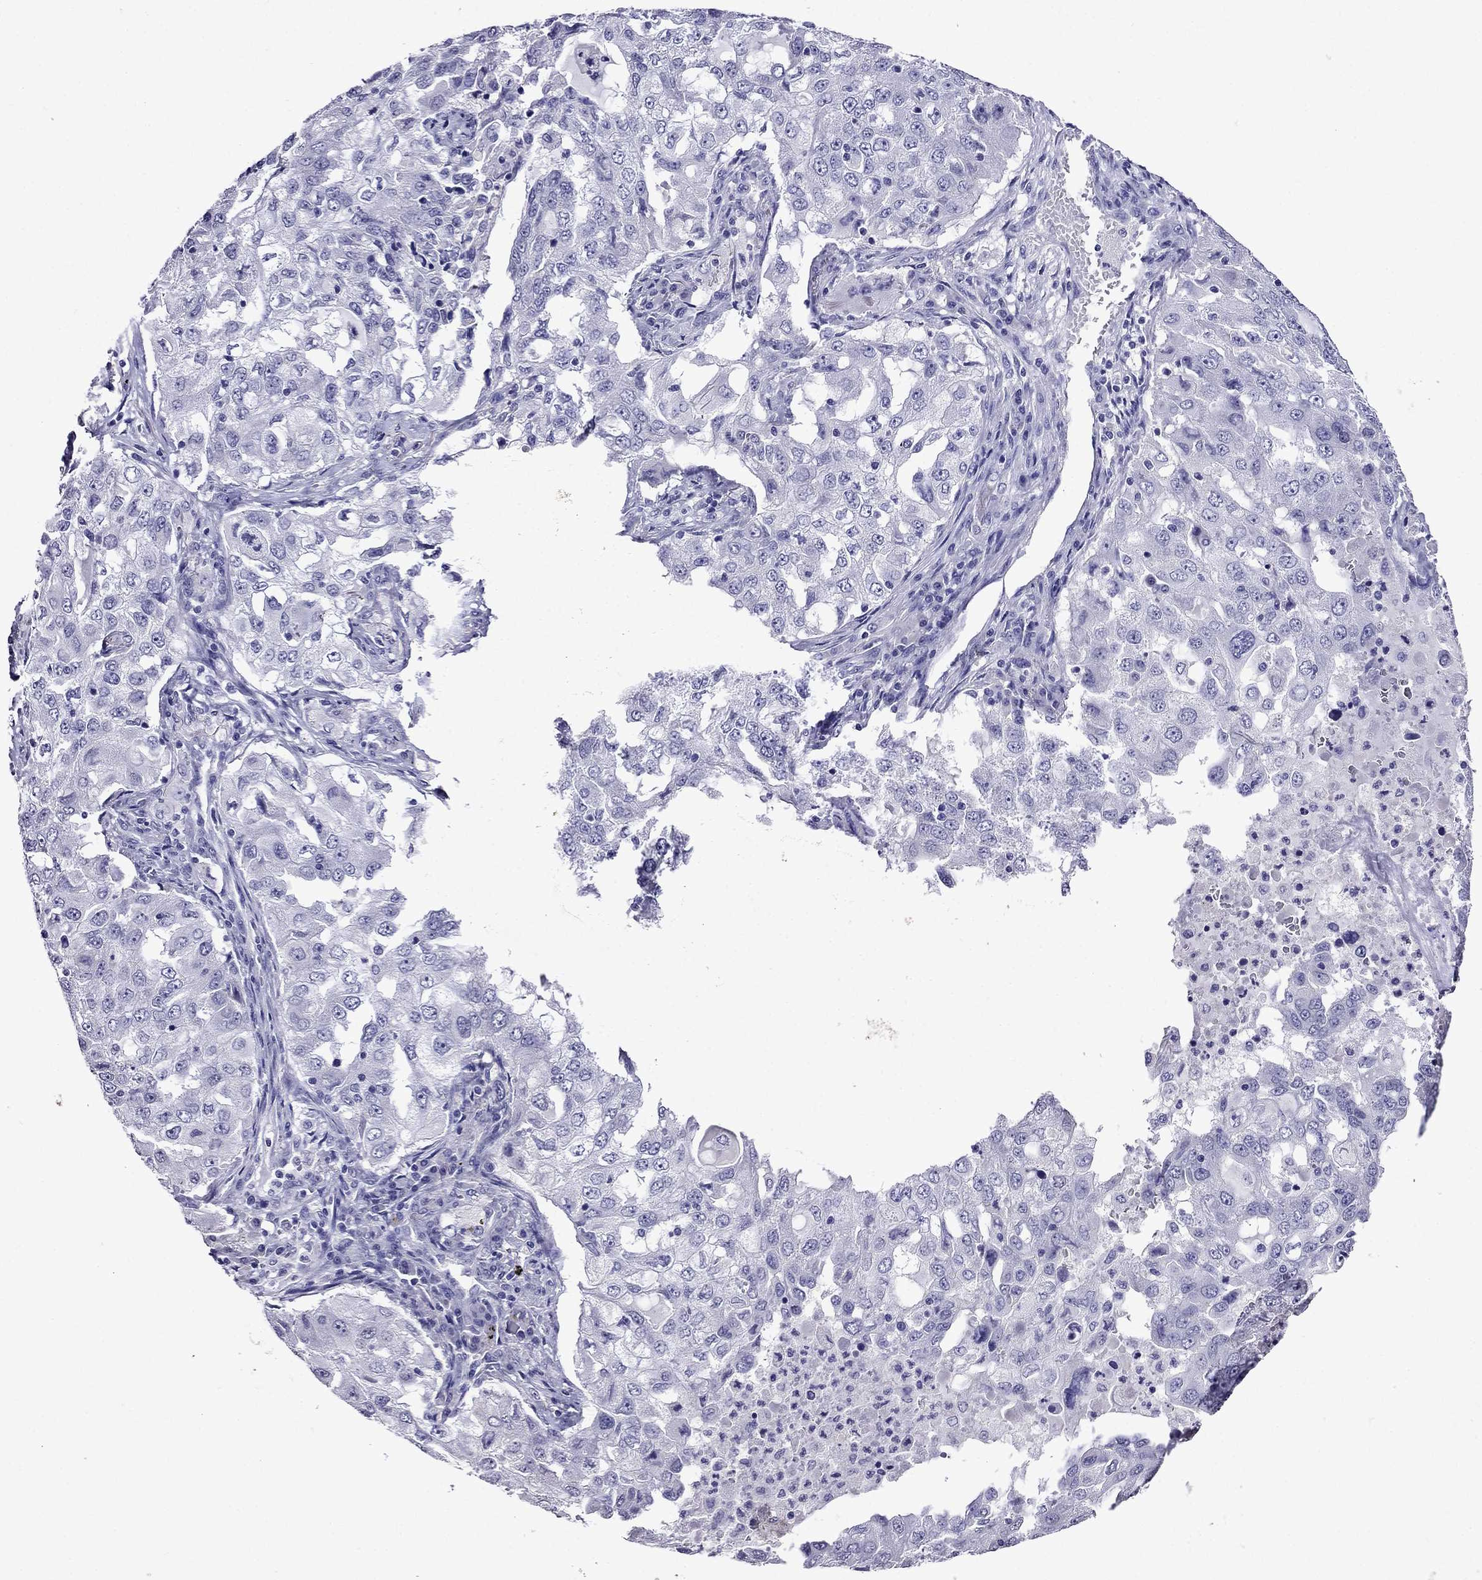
{"staining": {"intensity": "negative", "quantity": "none", "location": "none"}, "tissue": "lung cancer", "cell_type": "Tumor cells", "image_type": "cancer", "snomed": [{"axis": "morphology", "description": "Adenocarcinoma, NOS"}, {"axis": "topography", "description": "Lung"}], "caption": "The IHC micrograph has no significant expression in tumor cells of lung adenocarcinoma tissue.", "gene": "DNAH17", "patient": {"sex": "female", "age": 61}}